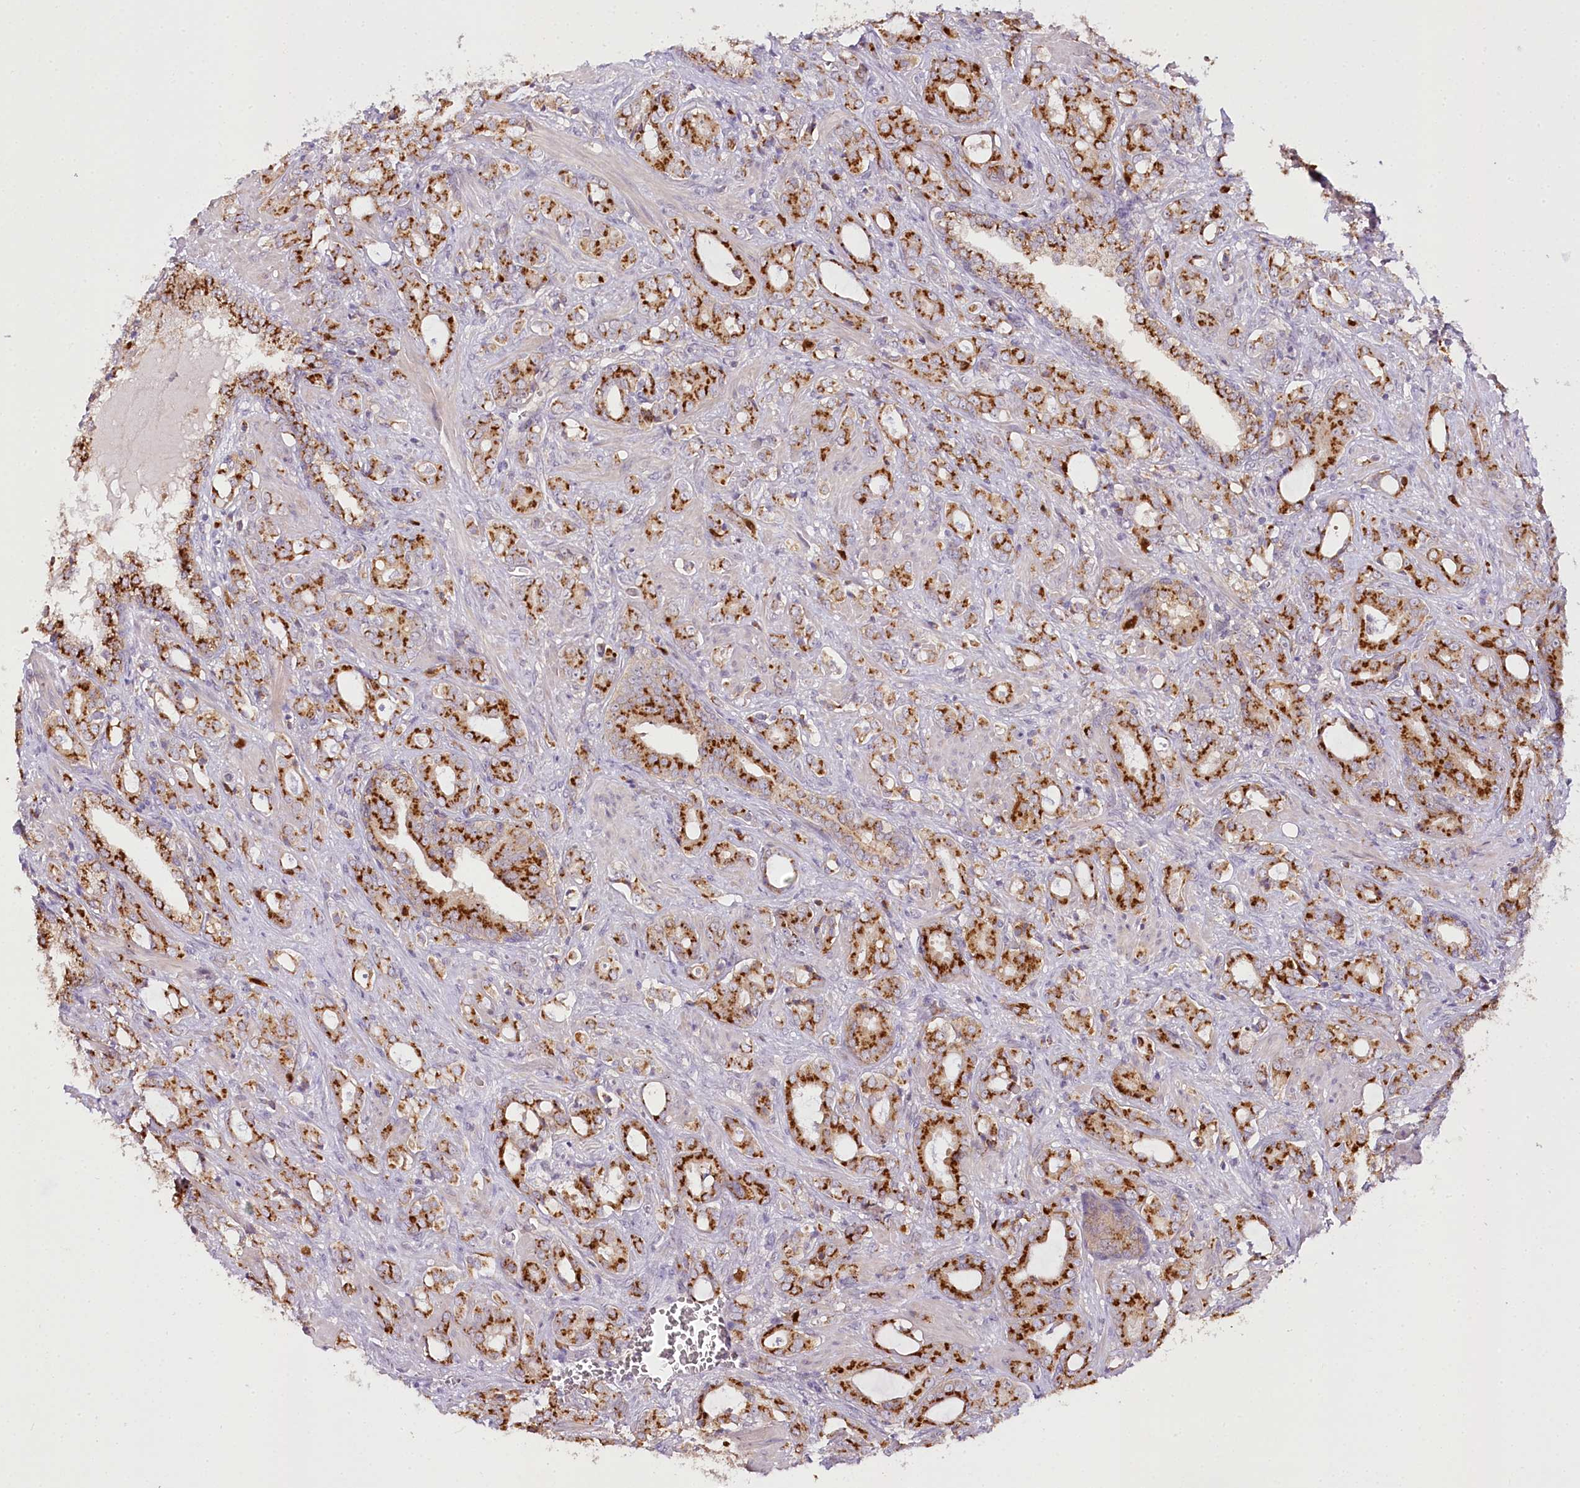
{"staining": {"intensity": "strong", "quantity": ">75%", "location": "cytoplasmic/membranous"}, "tissue": "prostate cancer", "cell_type": "Tumor cells", "image_type": "cancer", "snomed": [{"axis": "morphology", "description": "Adenocarcinoma, High grade"}, {"axis": "topography", "description": "Prostate"}], "caption": "High-magnification brightfield microscopy of adenocarcinoma (high-grade) (prostate) stained with DAB (3,3'-diaminobenzidine) (brown) and counterstained with hematoxylin (blue). tumor cells exhibit strong cytoplasmic/membranous expression is identified in about>75% of cells.", "gene": "VWA5A", "patient": {"sex": "male", "age": 72}}